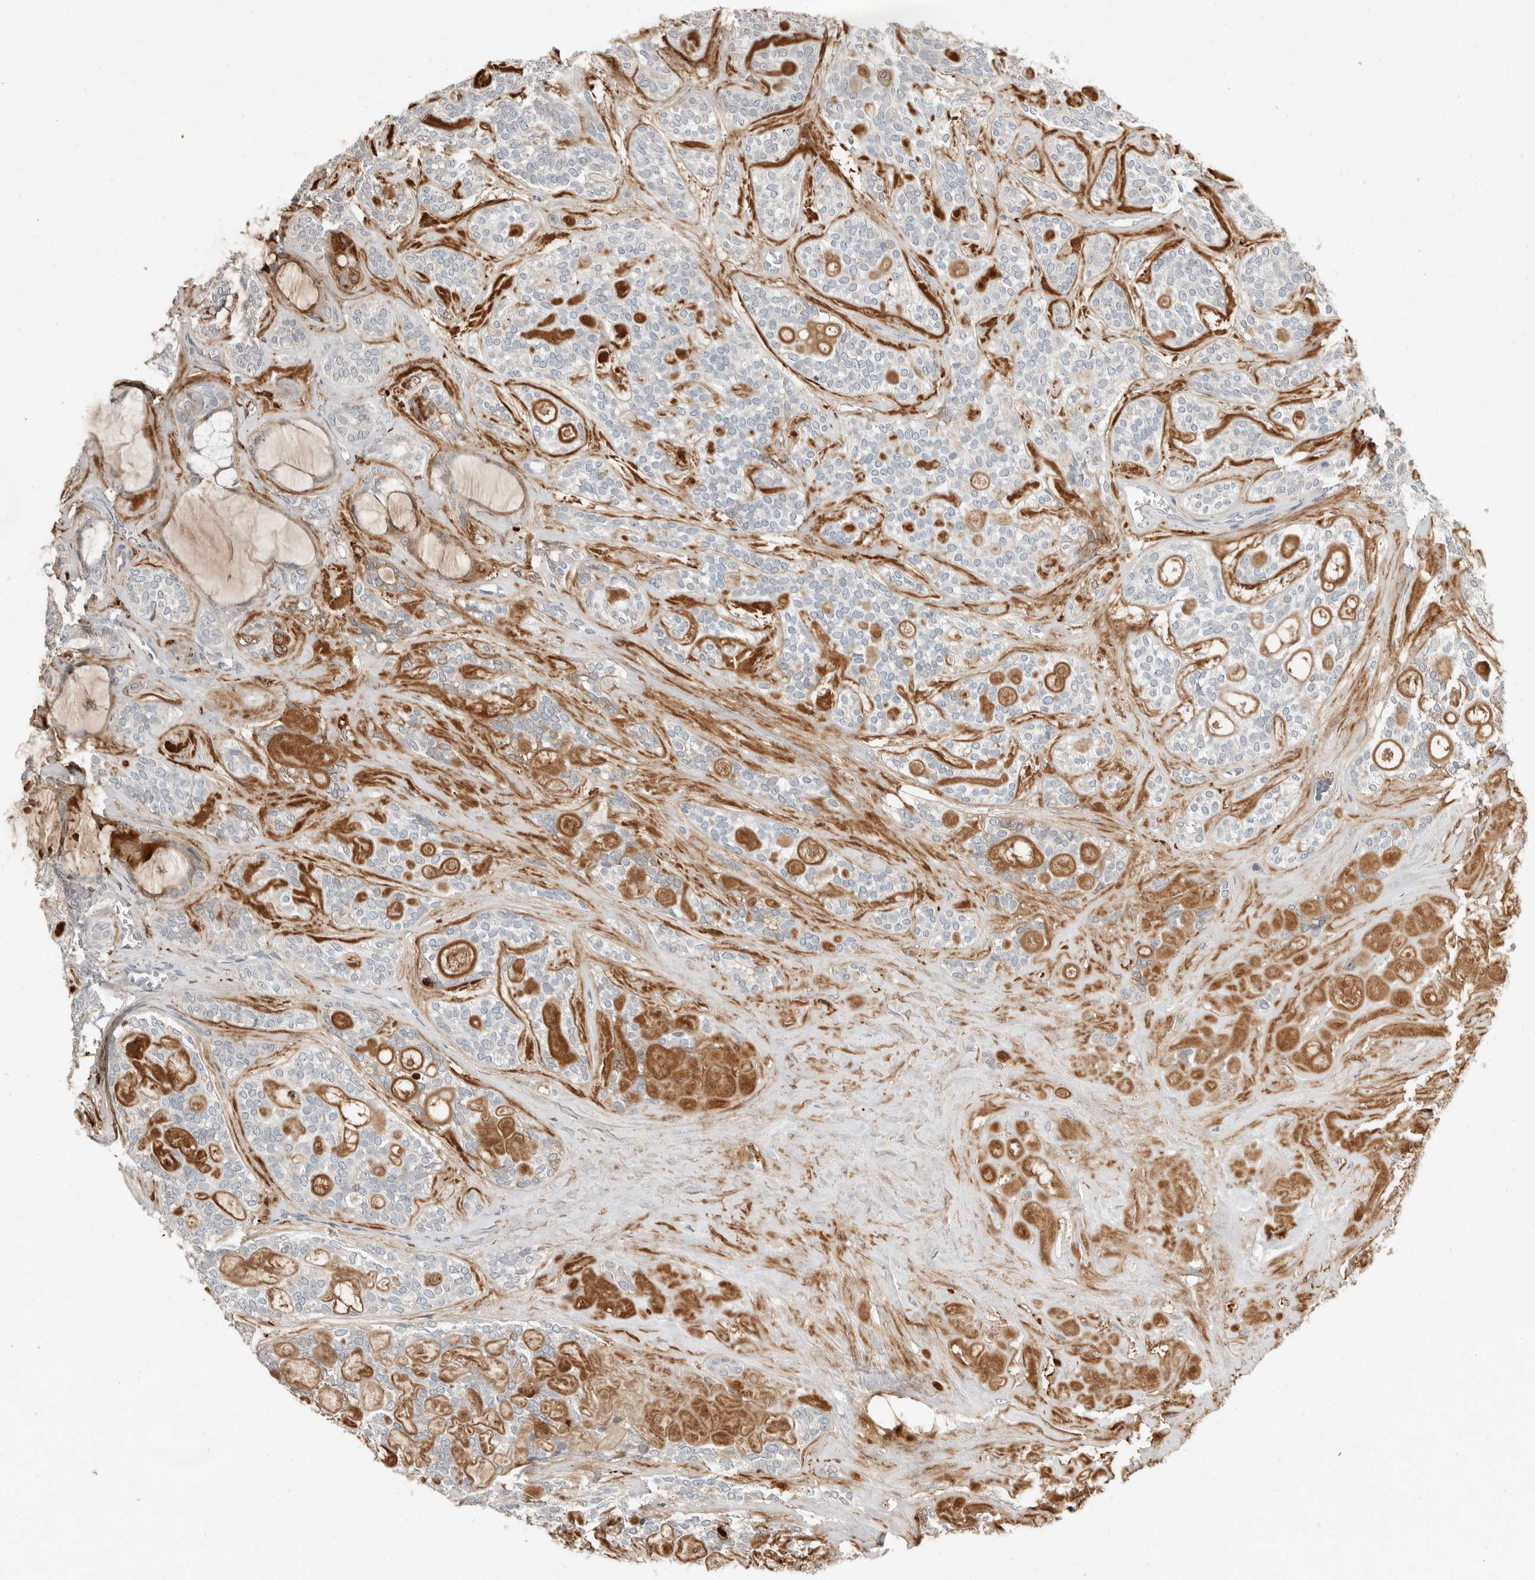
{"staining": {"intensity": "negative", "quantity": "none", "location": "none"}, "tissue": "head and neck cancer", "cell_type": "Tumor cells", "image_type": "cancer", "snomed": [{"axis": "morphology", "description": "Adenocarcinoma, NOS"}, {"axis": "topography", "description": "Head-Neck"}], "caption": "Immunohistochemistry histopathology image of neoplastic tissue: adenocarcinoma (head and neck) stained with DAB (3,3'-diaminobenzidine) displays no significant protein staining in tumor cells. (Brightfield microscopy of DAB (3,3'-diaminobenzidine) immunohistochemistry (IHC) at high magnification).", "gene": "KLHL38", "patient": {"sex": "male", "age": 66}}